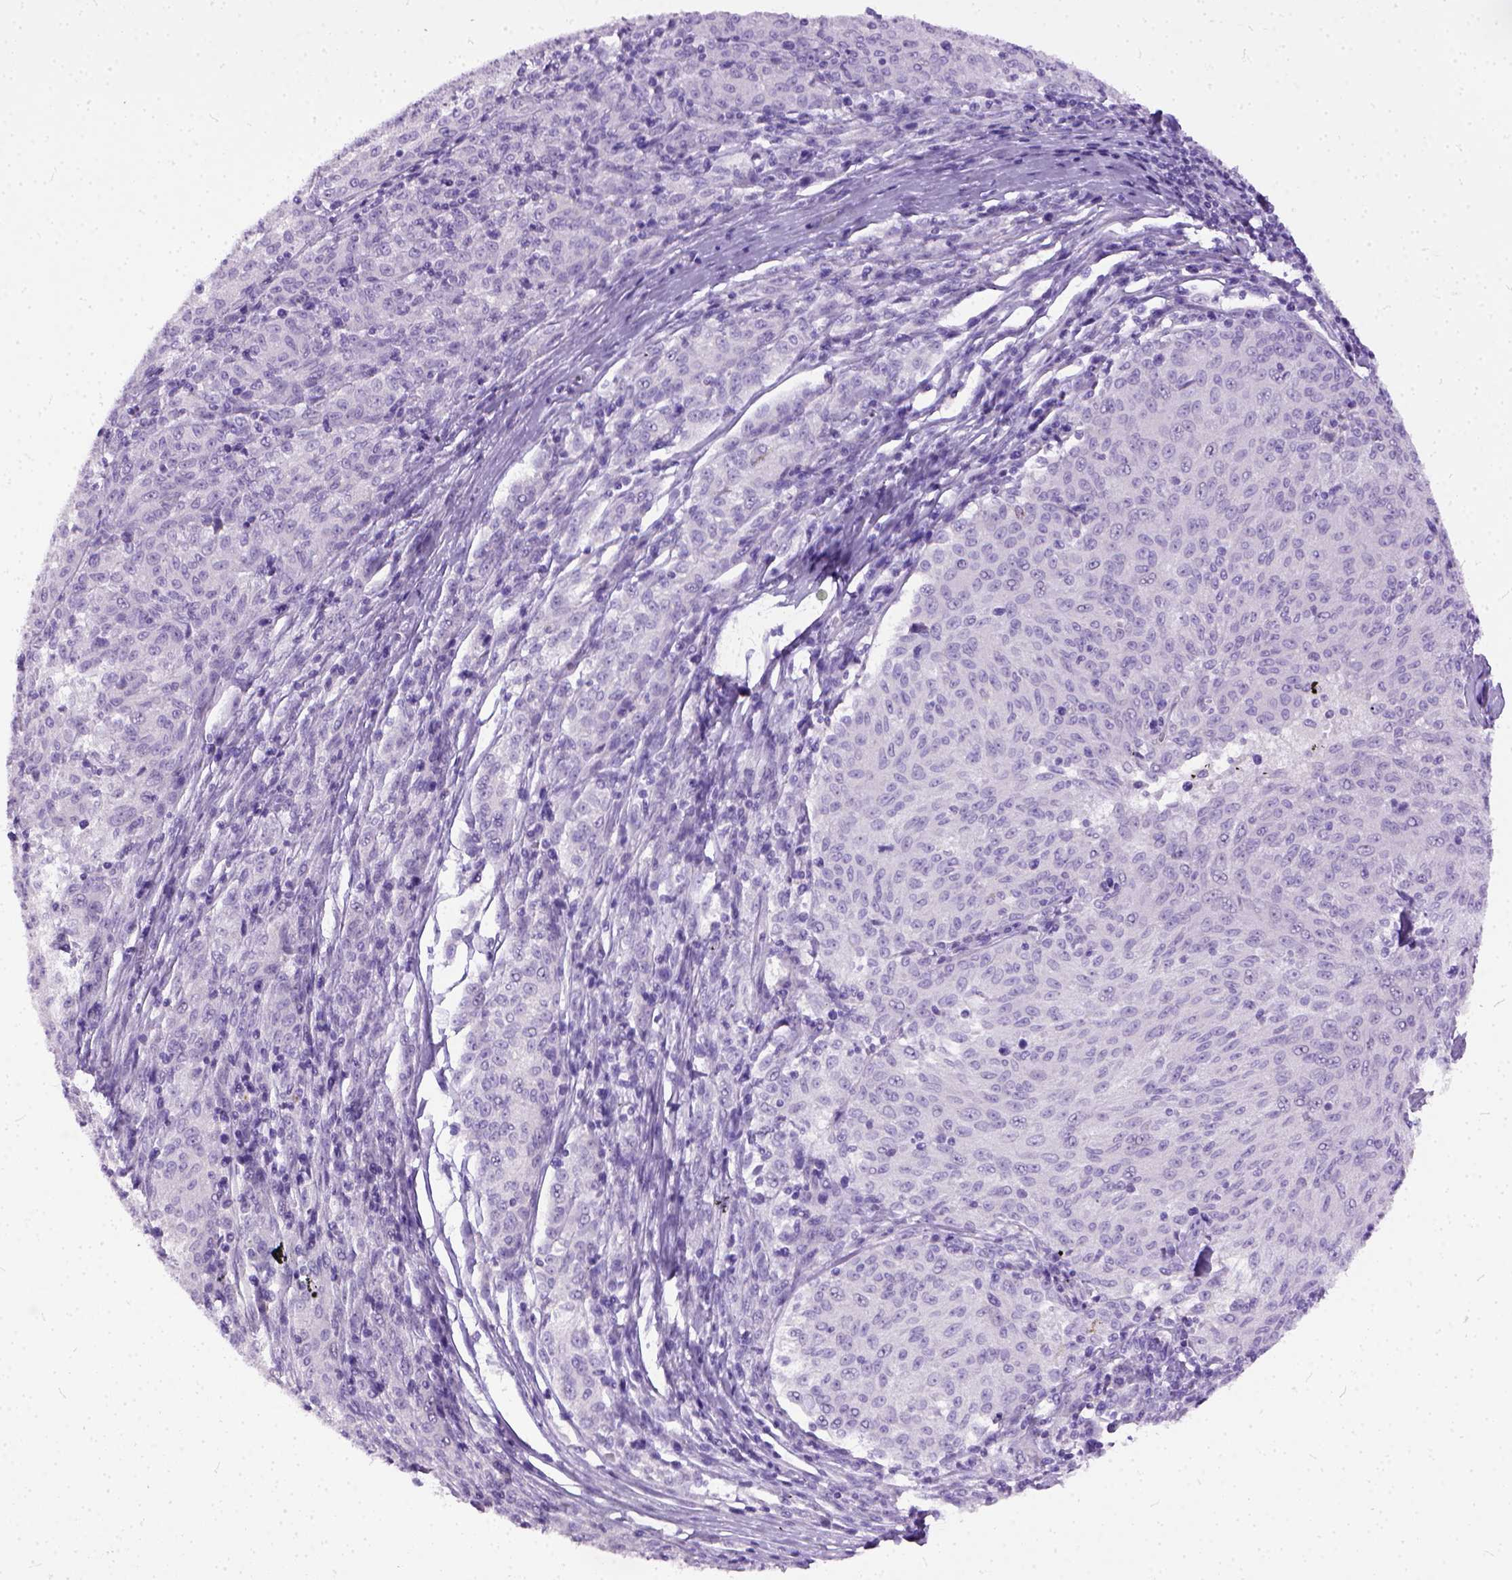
{"staining": {"intensity": "negative", "quantity": "none", "location": "none"}, "tissue": "melanoma", "cell_type": "Tumor cells", "image_type": "cancer", "snomed": [{"axis": "morphology", "description": "Malignant melanoma, NOS"}, {"axis": "topography", "description": "Skin"}], "caption": "The IHC photomicrograph has no significant staining in tumor cells of melanoma tissue.", "gene": "ADGRF1", "patient": {"sex": "female", "age": 72}}